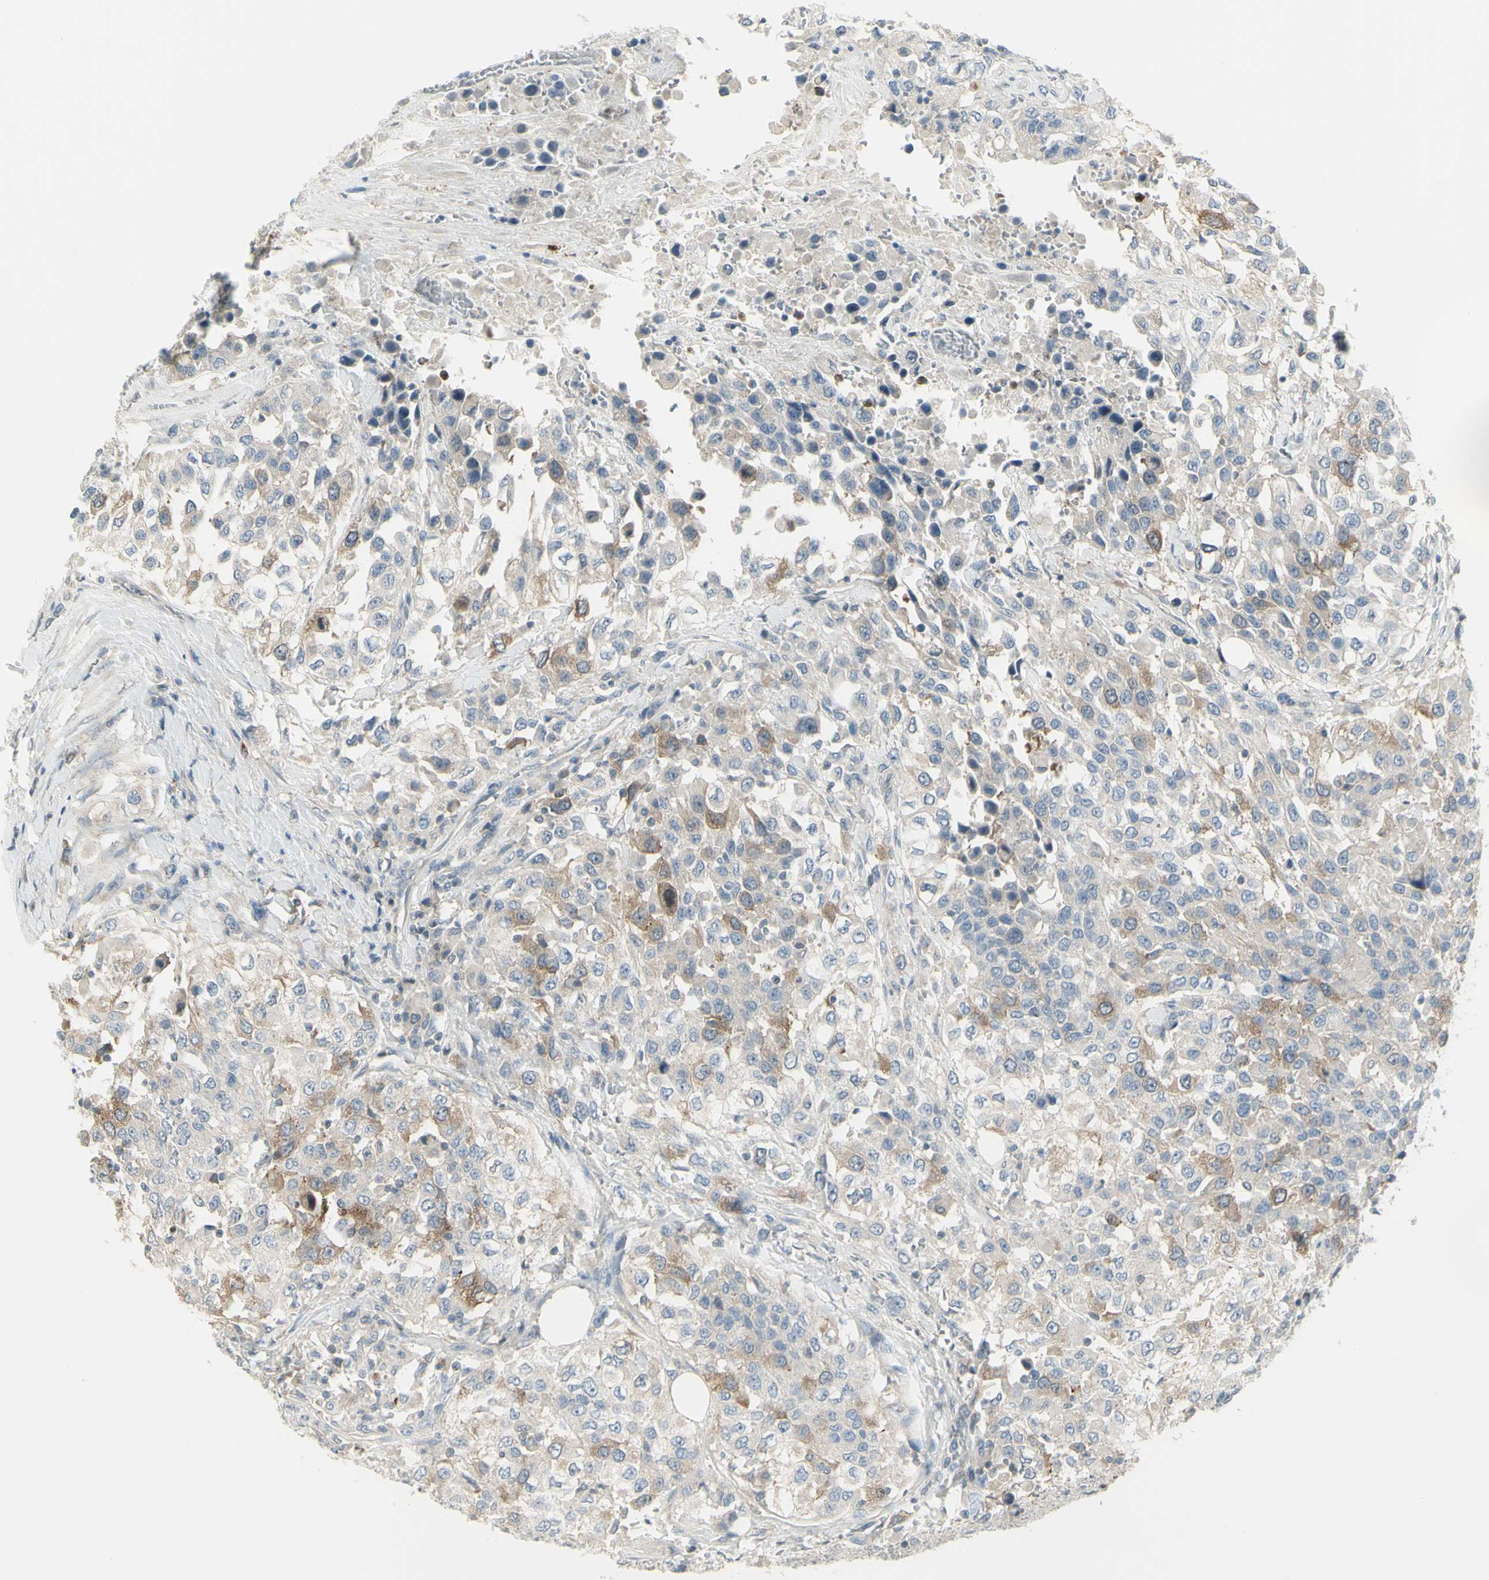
{"staining": {"intensity": "moderate", "quantity": "<25%", "location": "cytoplasmic/membranous"}, "tissue": "urothelial cancer", "cell_type": "Tumor cells", "image_type": "cancer", "snomed": [{"axis": "morphology", "description": "Urothelial carcinoma, High grade"}, {"axis": "topography", "description": "Urinary bladder"}], "caption": "Urothelial cancer was stained to show a protein in brown. There is low levels of moderate cytoplasmic/membranous positivity in about <25% of tumor cells. (DAB (3,3'-diaminobenzidine) IHC, brown staining for protein, blue staining for nuclei).", "gene": "CCNB2", "patient": {"sex": "female", "age": 80}}